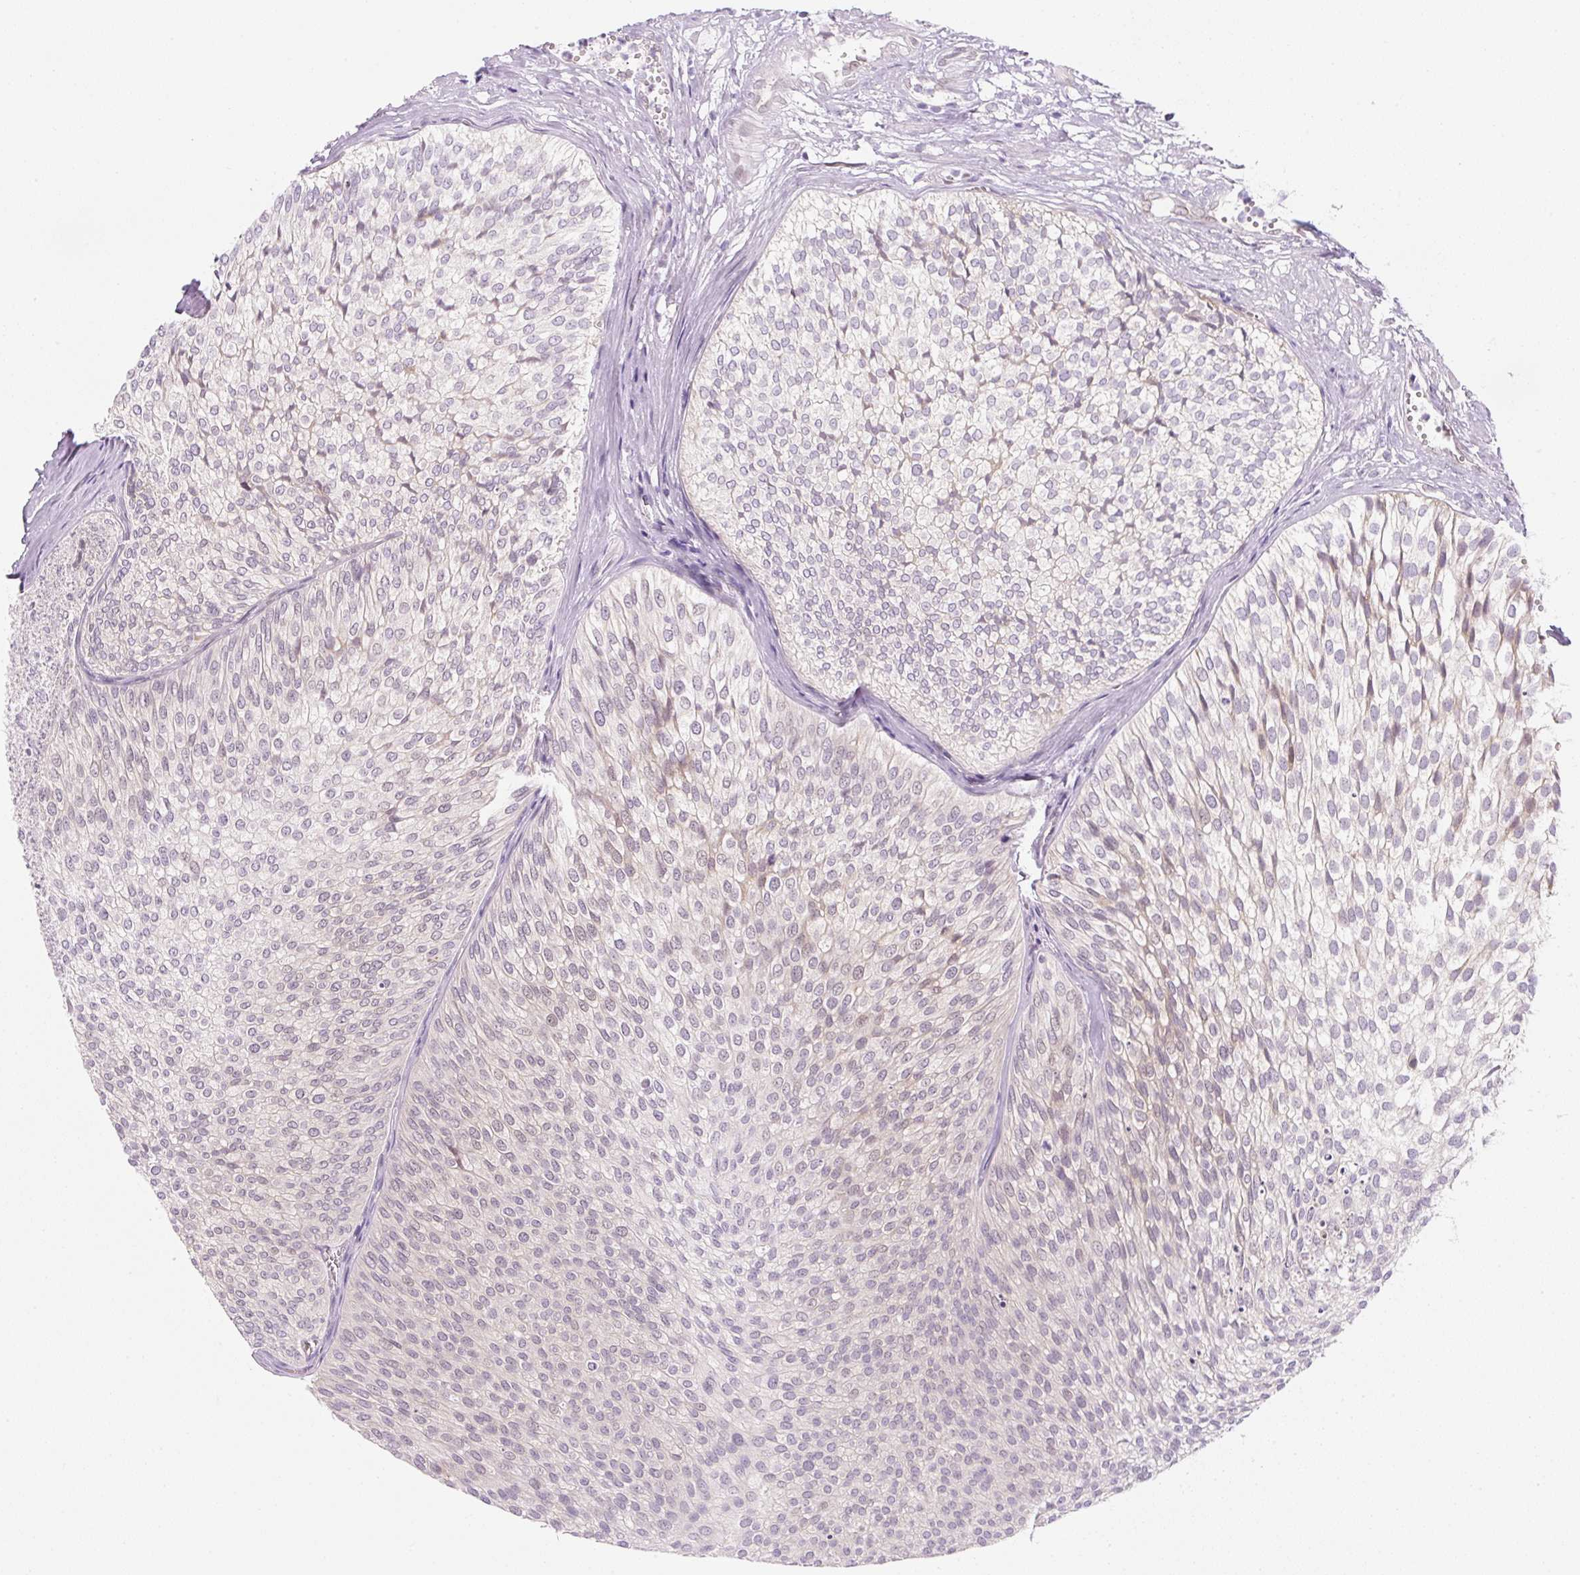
{"staining": {"intensity": "weak", "quantity": "<25%", "location": "nuclear"}, "tissue": "urothelial cancer", "cell_type": "Tumor cells", "image_type": "cancer", "snomed": [{"axis": "morphology", "description": "Urothelial carcinoma, Low grade"}, {"axis": "topography", "description": "Urinary bladder"}], "caption": "High magnification brightfield microscopy of urothelial cancer stained with DAB (3,3'-diaminobenzidine) (brown) and counterstained with hematoxylin (blue): tumor cells show no significant expression.", "gene": "SYNE3", "patient": {"sex": "male", "age": 91}}